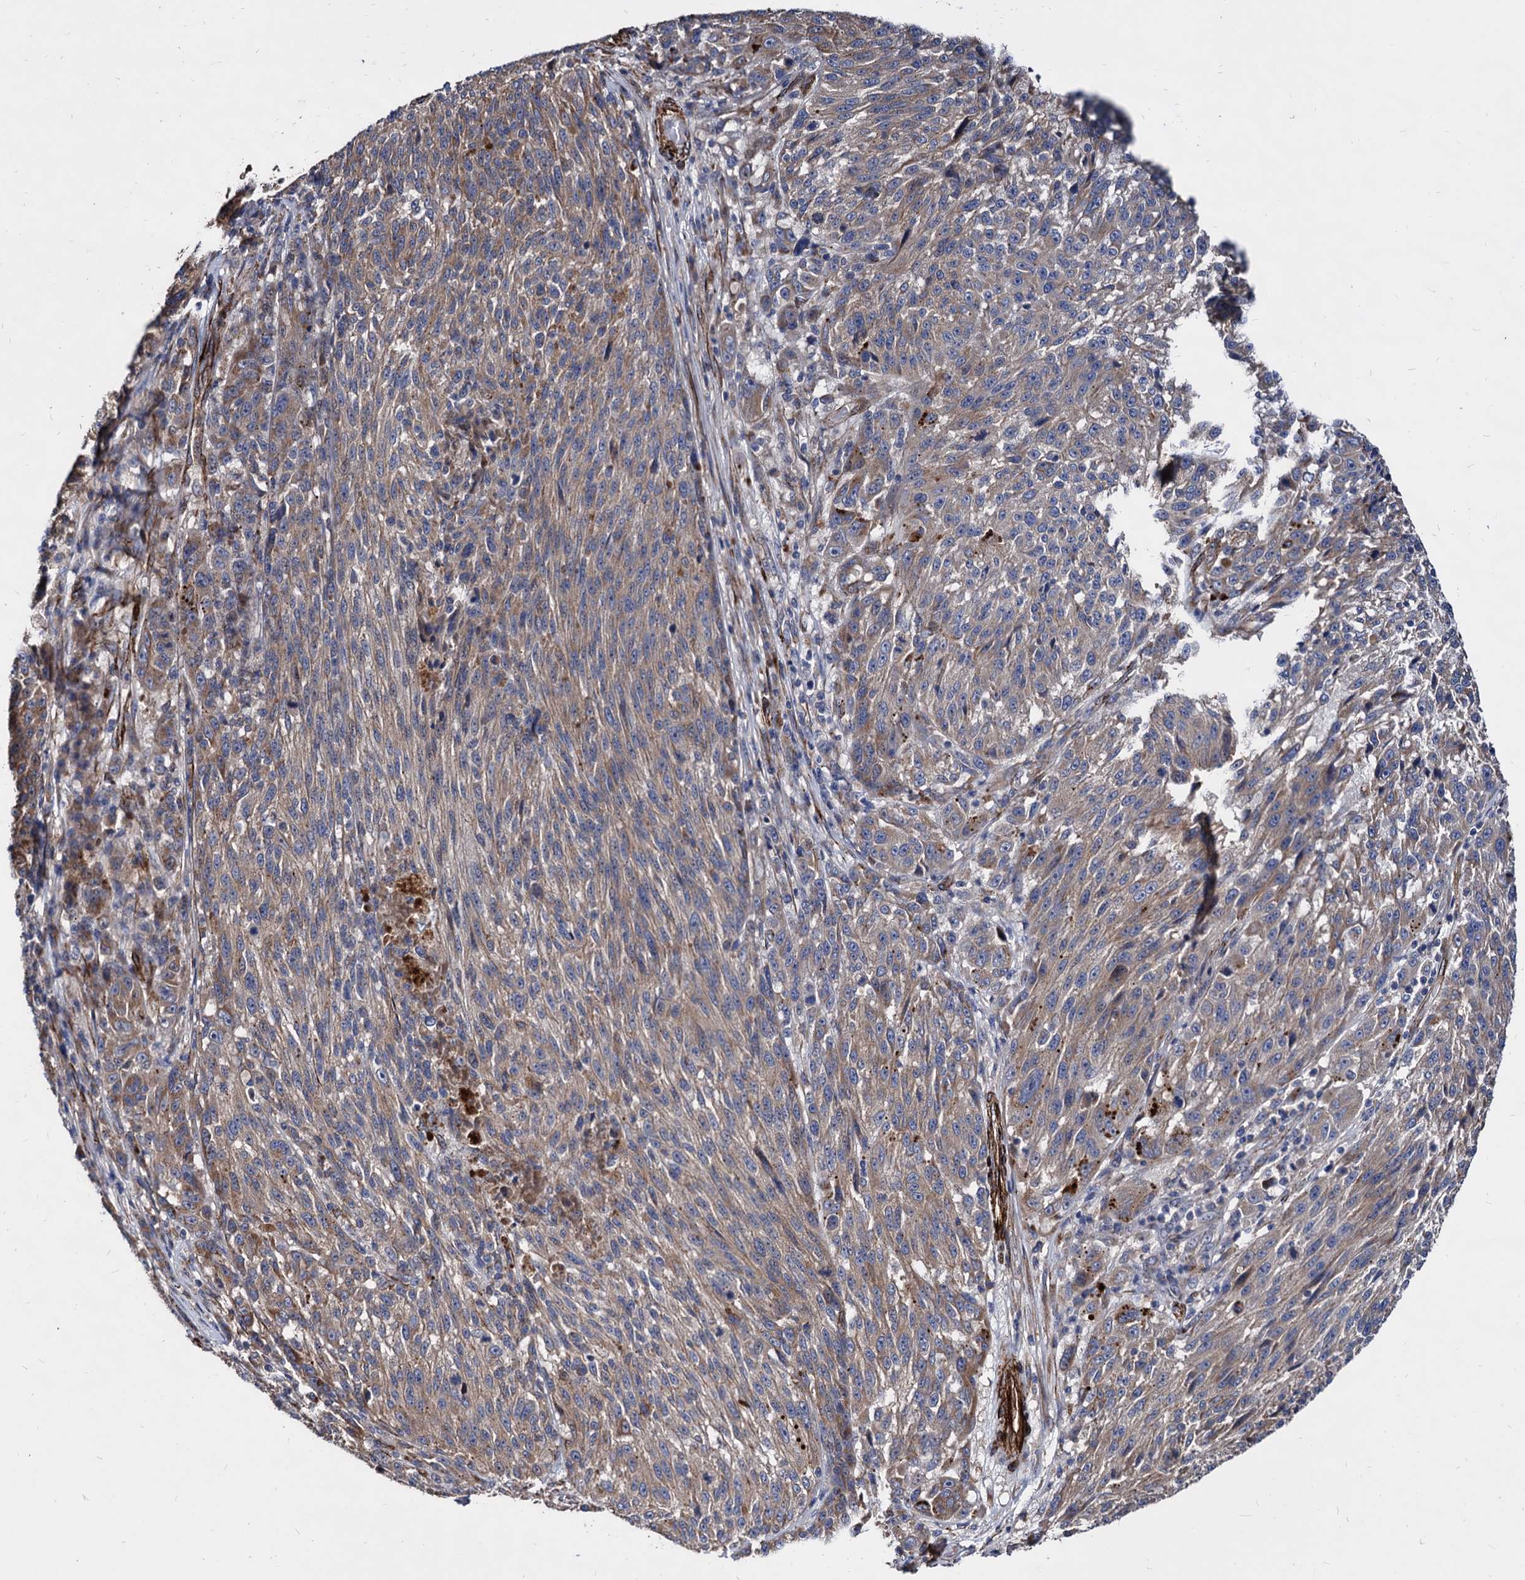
{"staining": {"intensity": "moderate", "quantity": ">75%", "location": "cytoplasmic/membranous"}, "tissue": "melanoma", "cell_type": "Tumor cells", "image_type": "cancer", "snomed": [{"axis": "morphology", "description": "Malignant melanoma, NOS"}, {"axis": "topography", "description": "Skin"}], "caption": "Immunohistochemical staining of malignant melanoma demonstrates medium levels of moderate cytoplasmic/membranous protein positivity in approximately >75% of tumor cells. (DAB IHC with brightfield microscopy, high magnification).", "gene": "WDR11", "patient": {"sex": "male", "age": 53}}